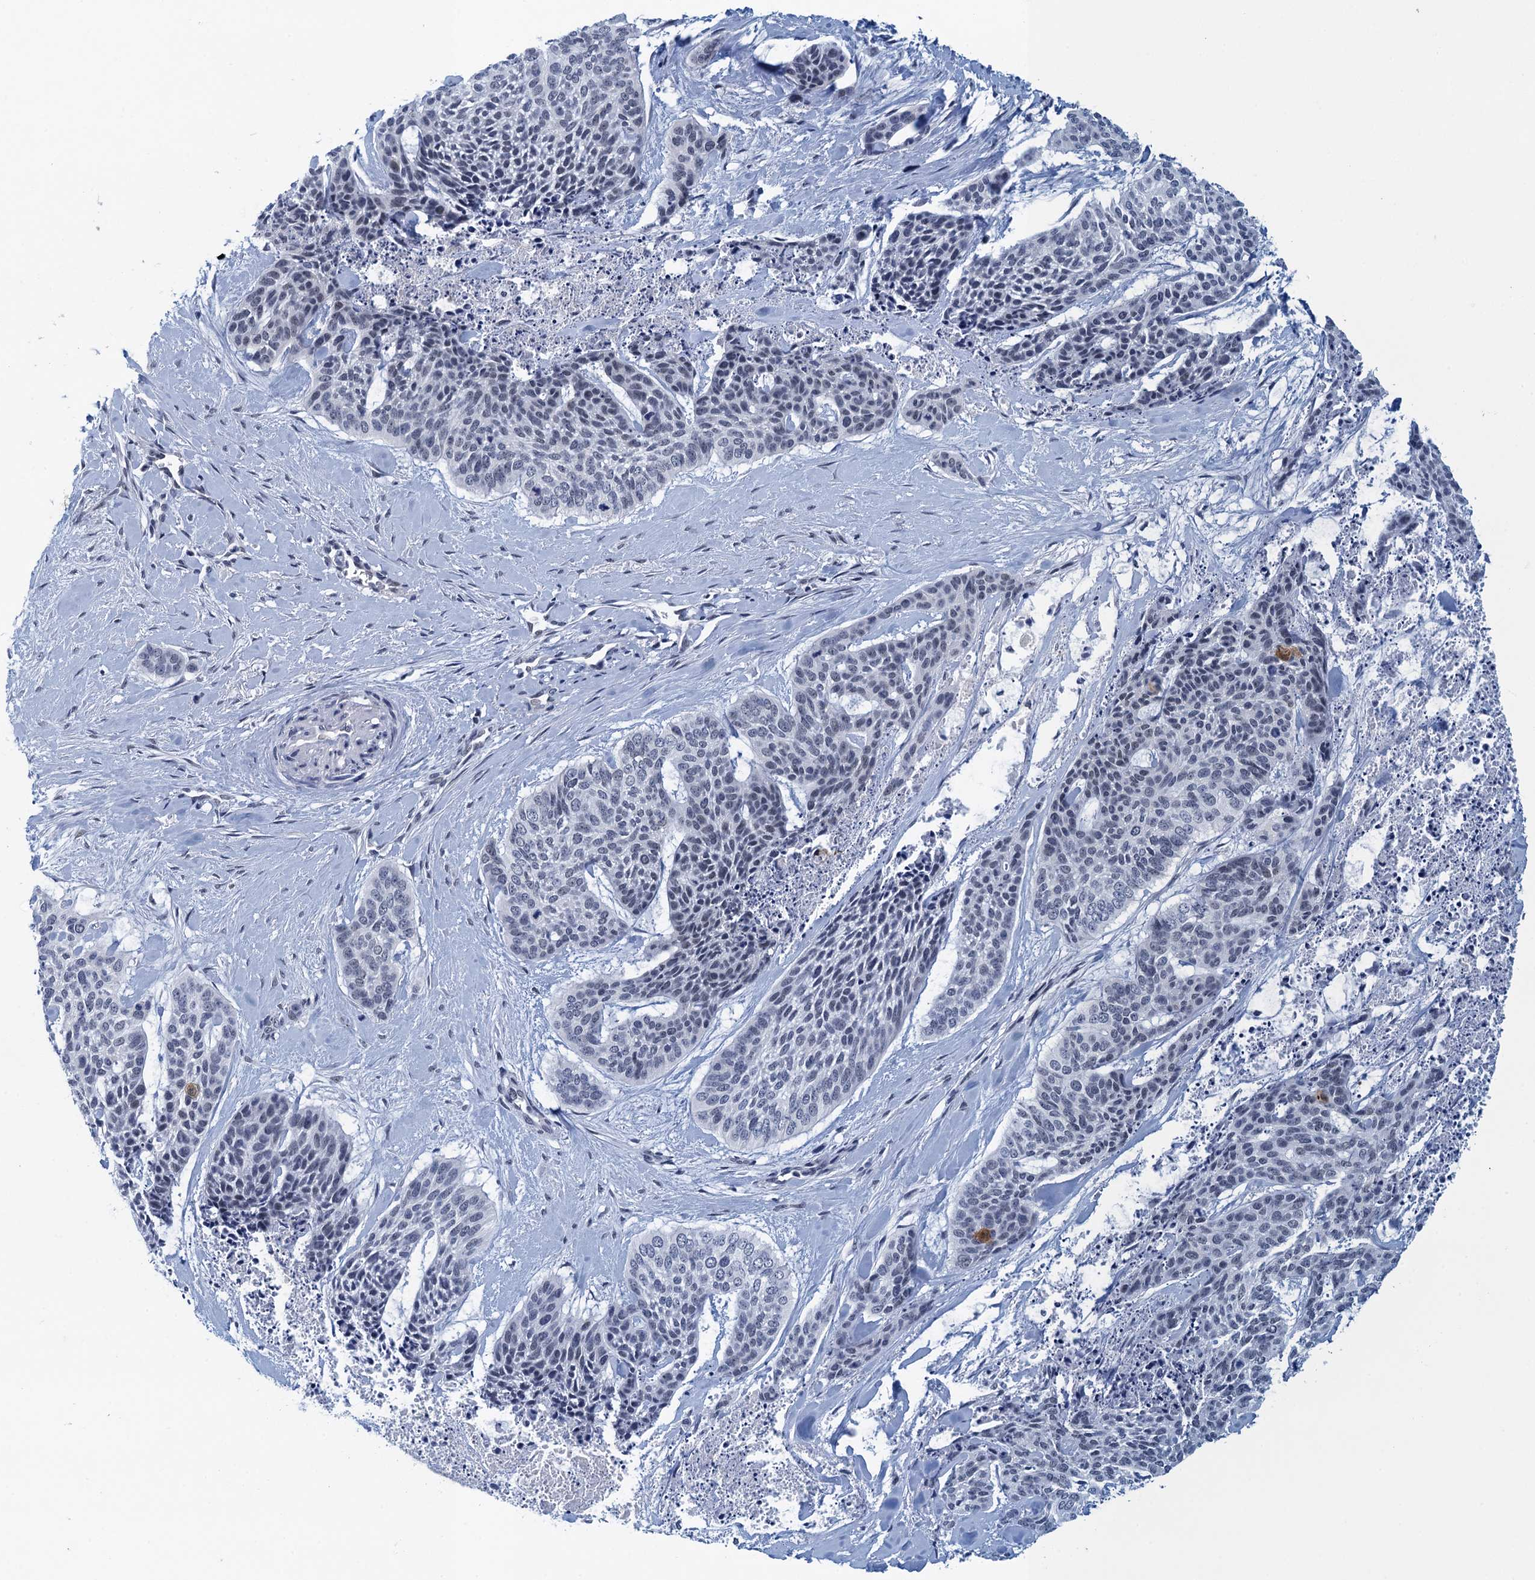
{"staining": {"intensity": "negative", "quantity": "none", "location": "none"}, "tissue": "skin cancer", "cell_type": "Tumor cells", "image_type": "cancer", "snomed": [{"axis": "morphology", "description": "Basal cell carcinoma"}, {"axis": "topography", "description": "Skin"}], "caption": "The IHC photomicrograph has no significant positivity in tumor cells of skin basal cell carcinoma tissue.", "gene": "EPS8L1", "patient": {"sex": "female", "age": 64}}